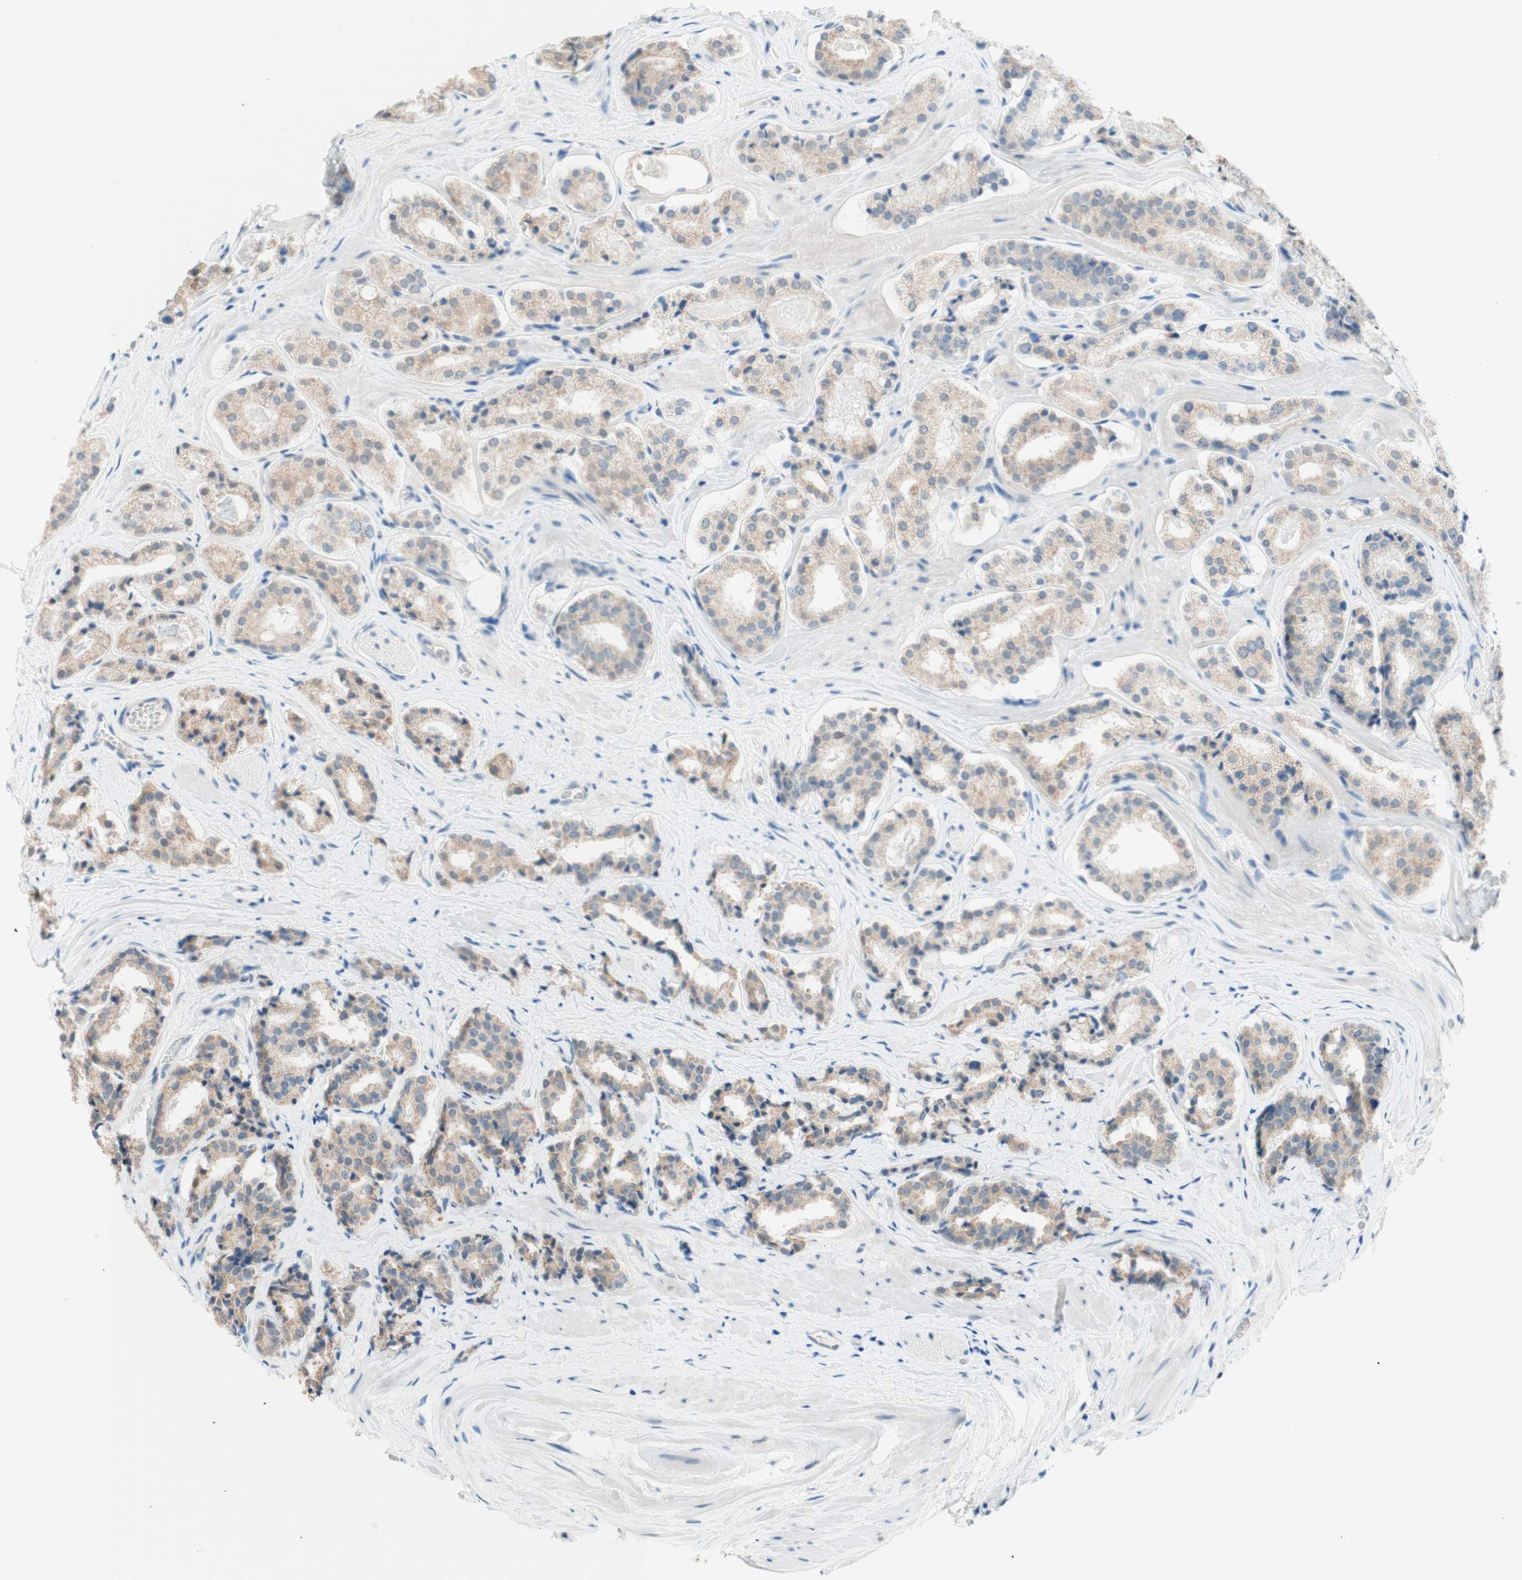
{"staining": {"intensity": "weak", "quantity": "25%-75%", "location": "cytoplasmic/membranous"}, "tissue": "prostate cancer", "cell_type": "Tumor cells", "image_type": "cancer", "snomed": [{"axis": "morphology", "description": "Adenocarcinoma, High grade"}, {"axis": "topography", "description": "Prostate"}], "caption": "A brown stain labels weak cytoplasmic/membranous positivity of a protein in adenocarcinoma (high-grade) (prostate) tumor cells.", "gene": "JPH1", "patient": {"sex": "male", "age": 60}}